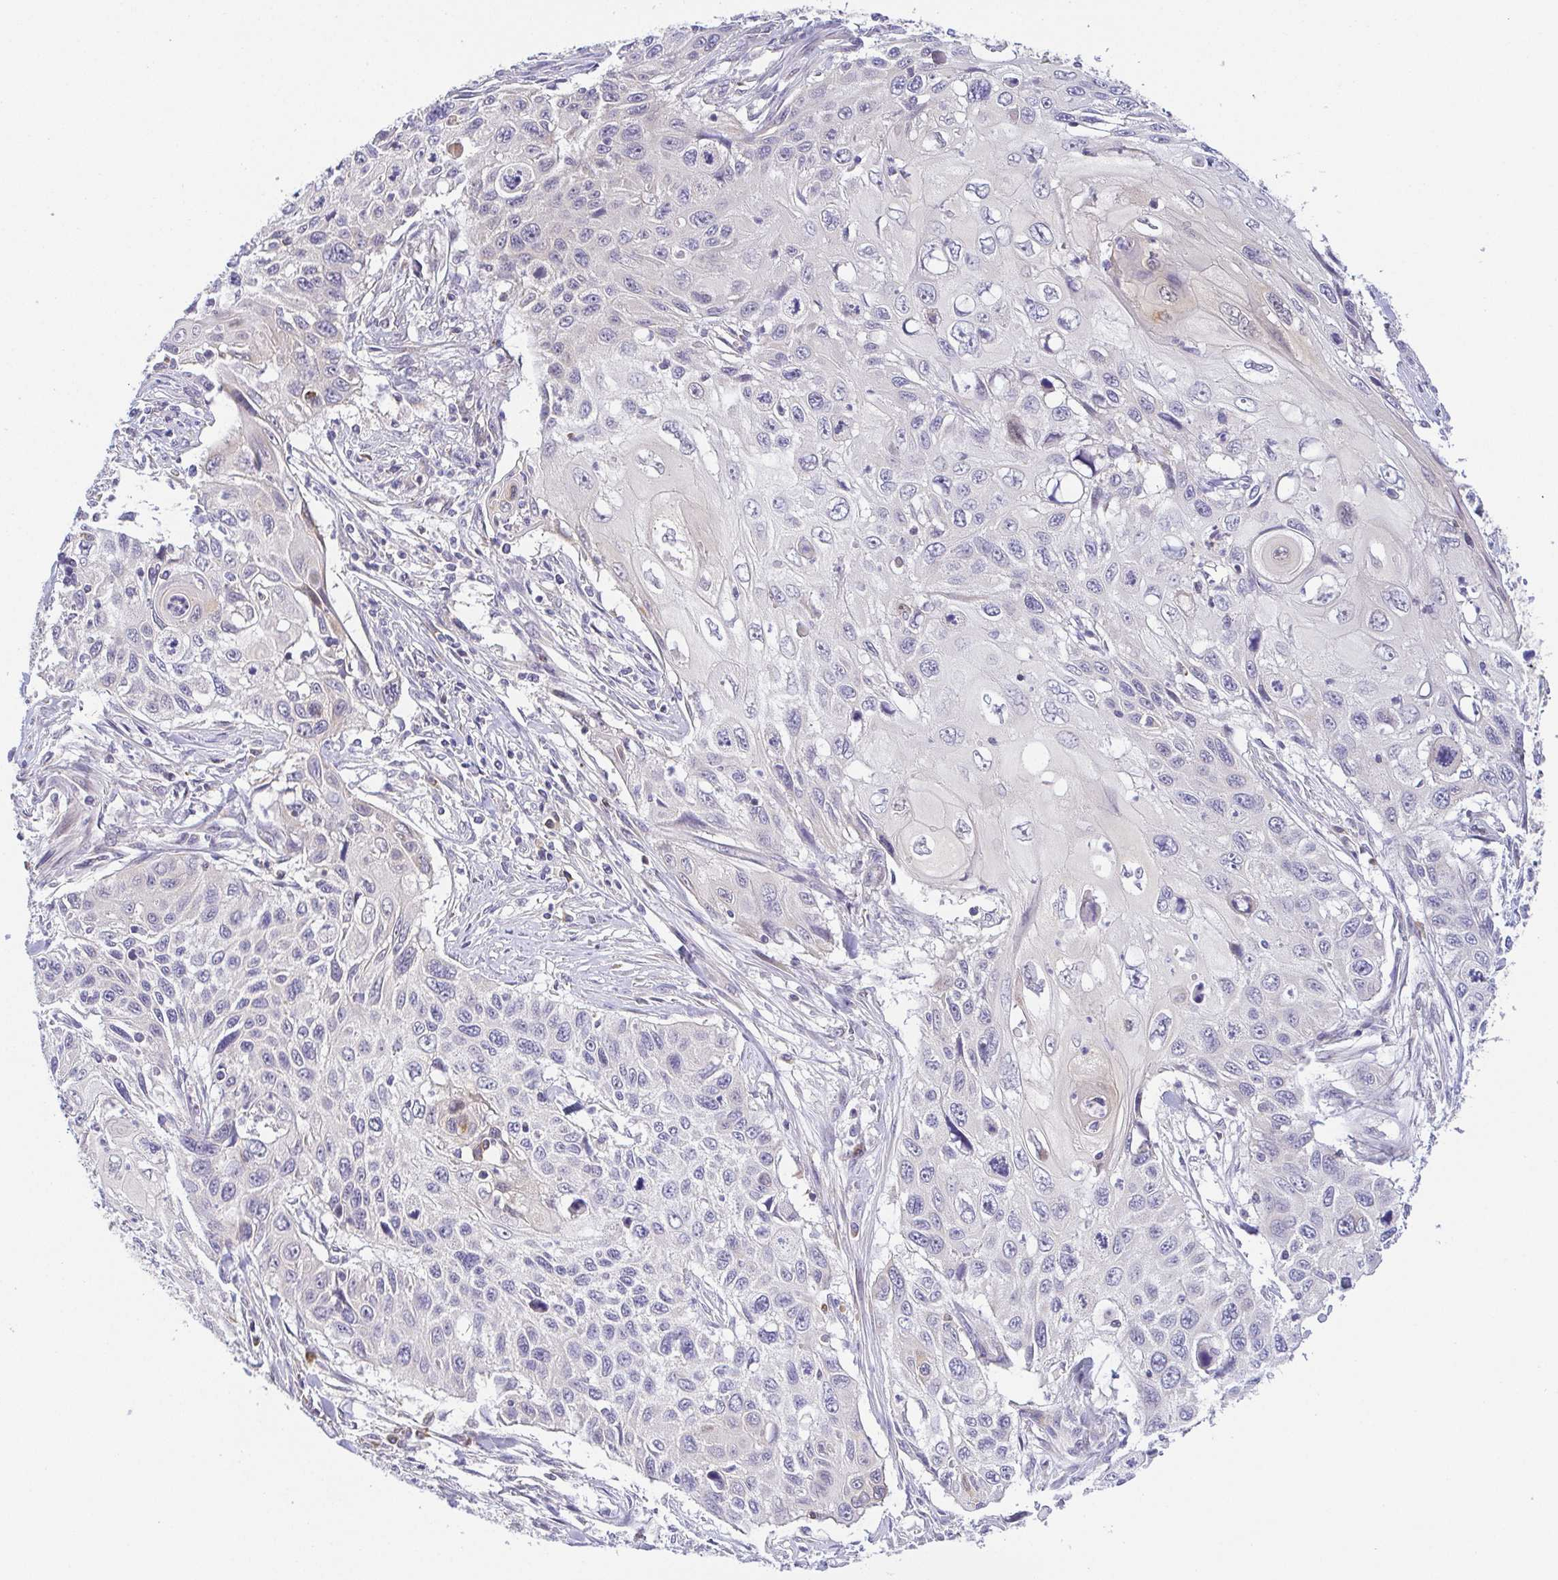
{"staining": {"intensity": "negative", "quantity": "none", "location": "none"}, "tissue": "cervical cancer", "cell_type": "Tumor cells", "image_type": "cancer", "snomed": [{"axis": "morphology", "description": "Squamous cell carcinoma, NOS"}, {"axis": "topography", "description": "Cervix"}], "caption": "Tumor cells are negative for protein expression in human cervical cancer (squamous cell carcinoma).", "gene": "BCL2L1", "patient": {"sex": "female", "age": 70}}